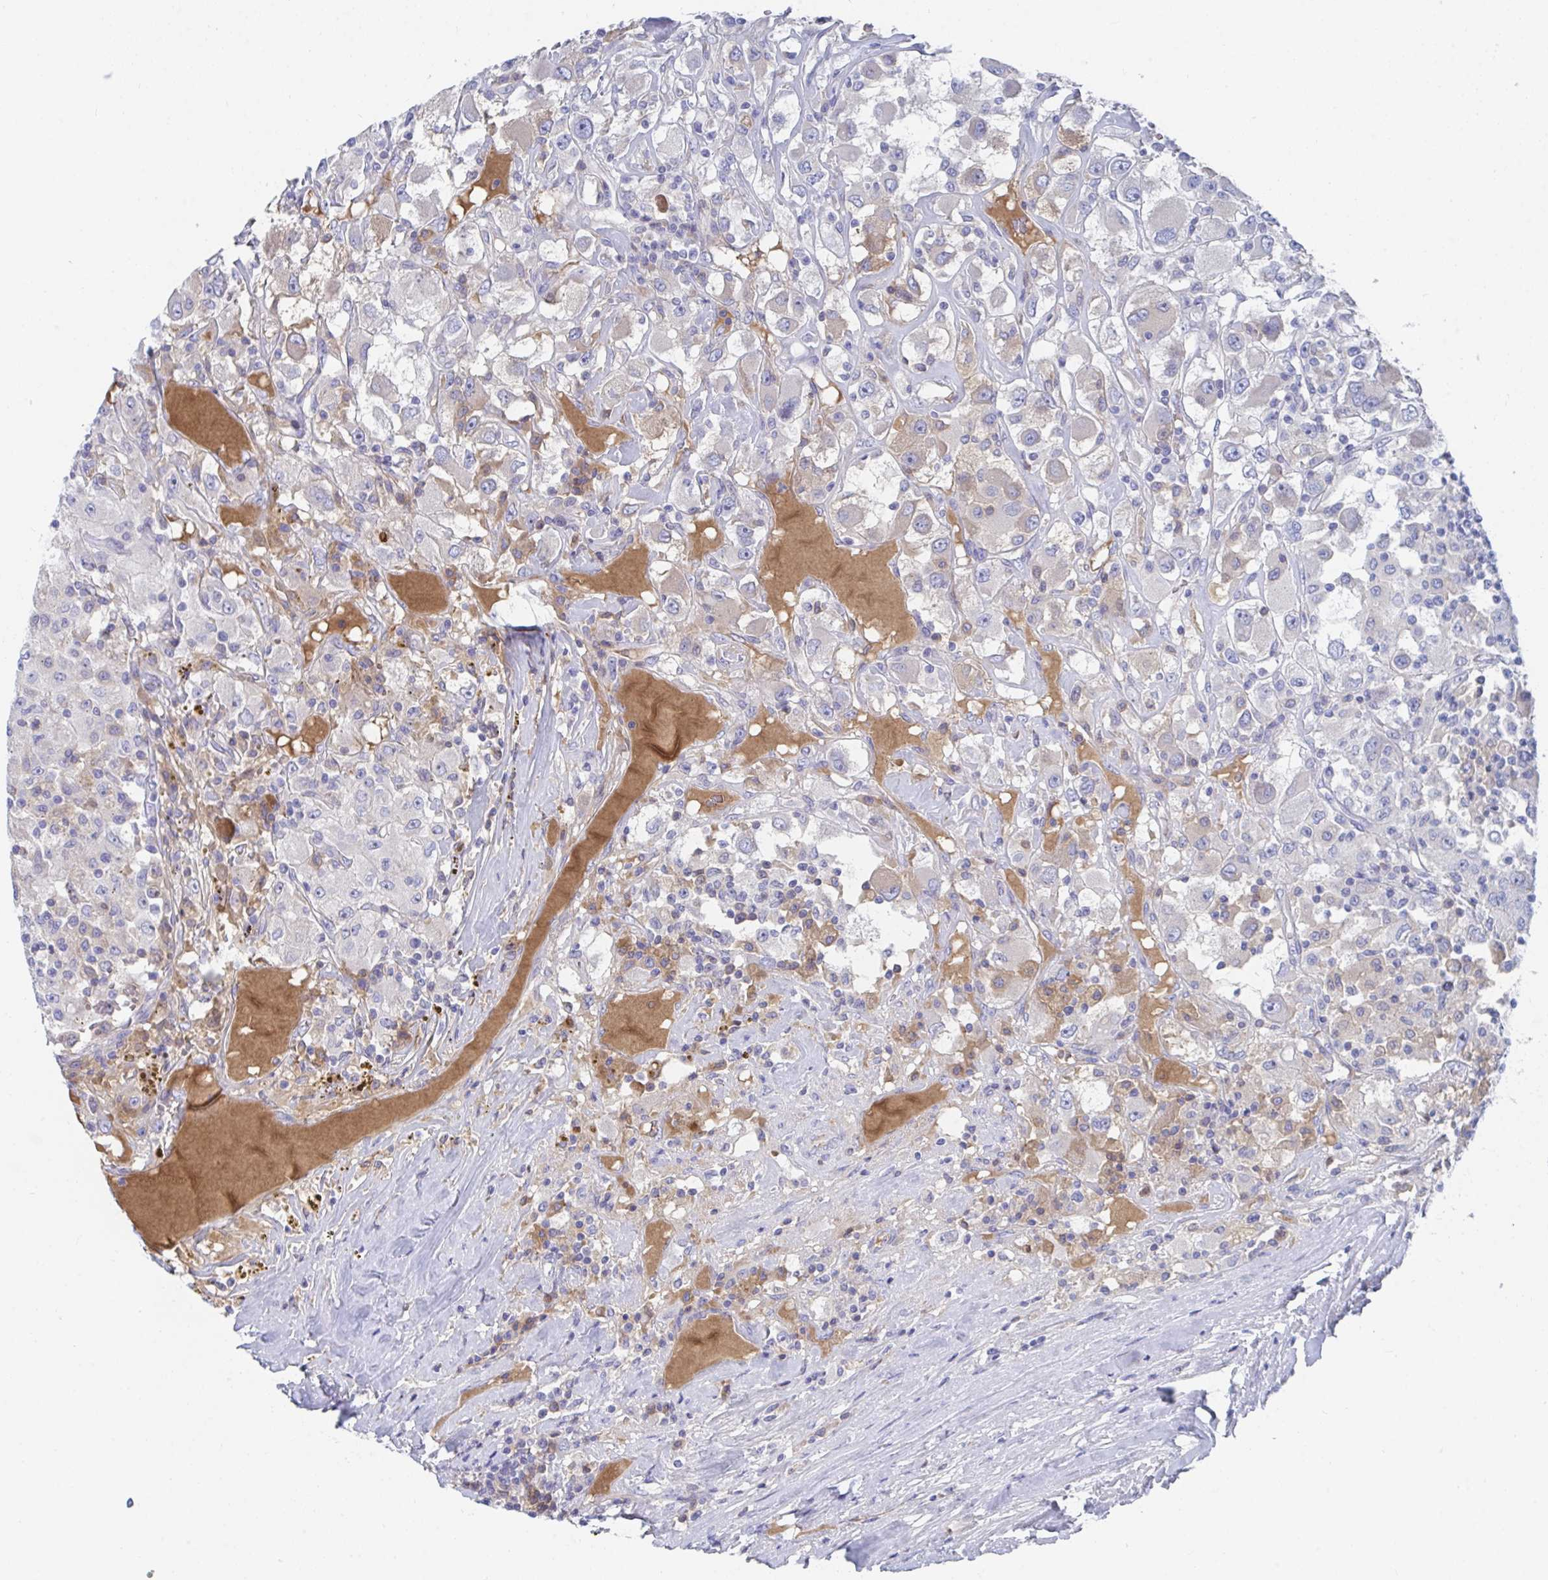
{"staining": {"intensity": "negative", "quantity": "none", "location": "none"}, "tissue": "renal cancer", "cell_type": "Tumor cells", "image_type": "cancer", "snomed": [{"axis": "morphology", "description": "Adenocarcinoma, NOS"}, {"axis": "topography", "description": "Kidney"}], "caption": "Immunohistochemistry histopathology image of human renal adenocarcinoma stained for a protein (brown), which demonstrates no positivity in tumor cells. (DAB (3,3'-diaminobenzidine) immunohistochemistry with hematoxylin counter stain).", "gene": "TNFAIP6", "patient": {"sex": "female", "age": 67}}